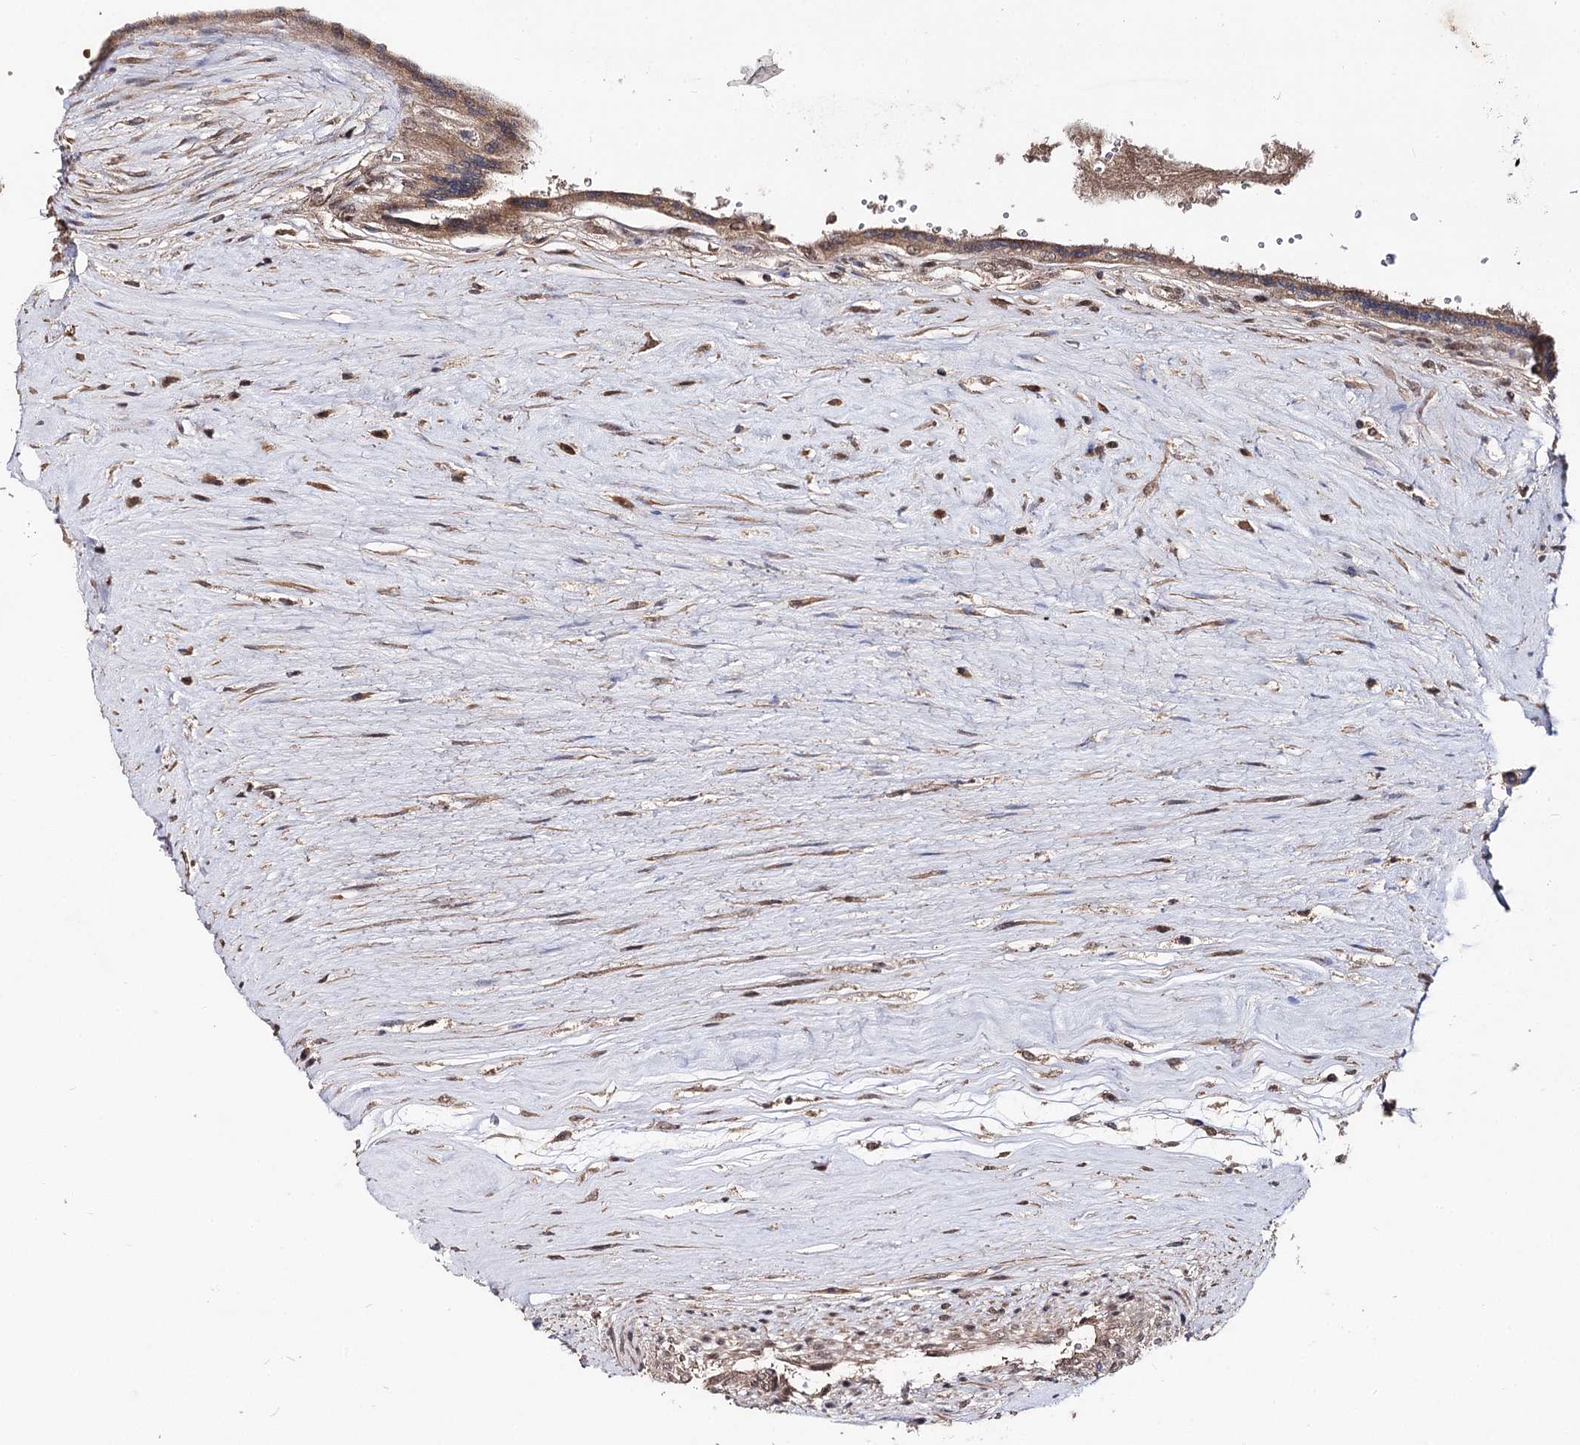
{"staining": {"intensity": "moderate", "quantity": "25%-75%", "location": "cytoplasmic/membranous,nuclear"}, "tissue": "placenta", "cell_type": "Trophoblastic cells", "image_type": "normal", "snomed": [{"axis": "morphology", "description": "Normal tissue, NOS"}, {"axis": "topography", "description": "Placenta"}], "caption": "High-magnification brightfield microscopy of benign placenta stained with DAB (3,3'-diaminobenzidine) (brown) and counterstained with hematoxylin (blue). trophoblastic cells exhibit moderate cytoplasmic/membranous,nuclear staining is seen in about25%-75% of cells. The protein of interest is stained brown, and the nuclei are stained in blue (DAB IHC with brightfield microscopy, high magnification).", "gene": "FAM53B", "patient": {"sex": "female", "age": 37}}